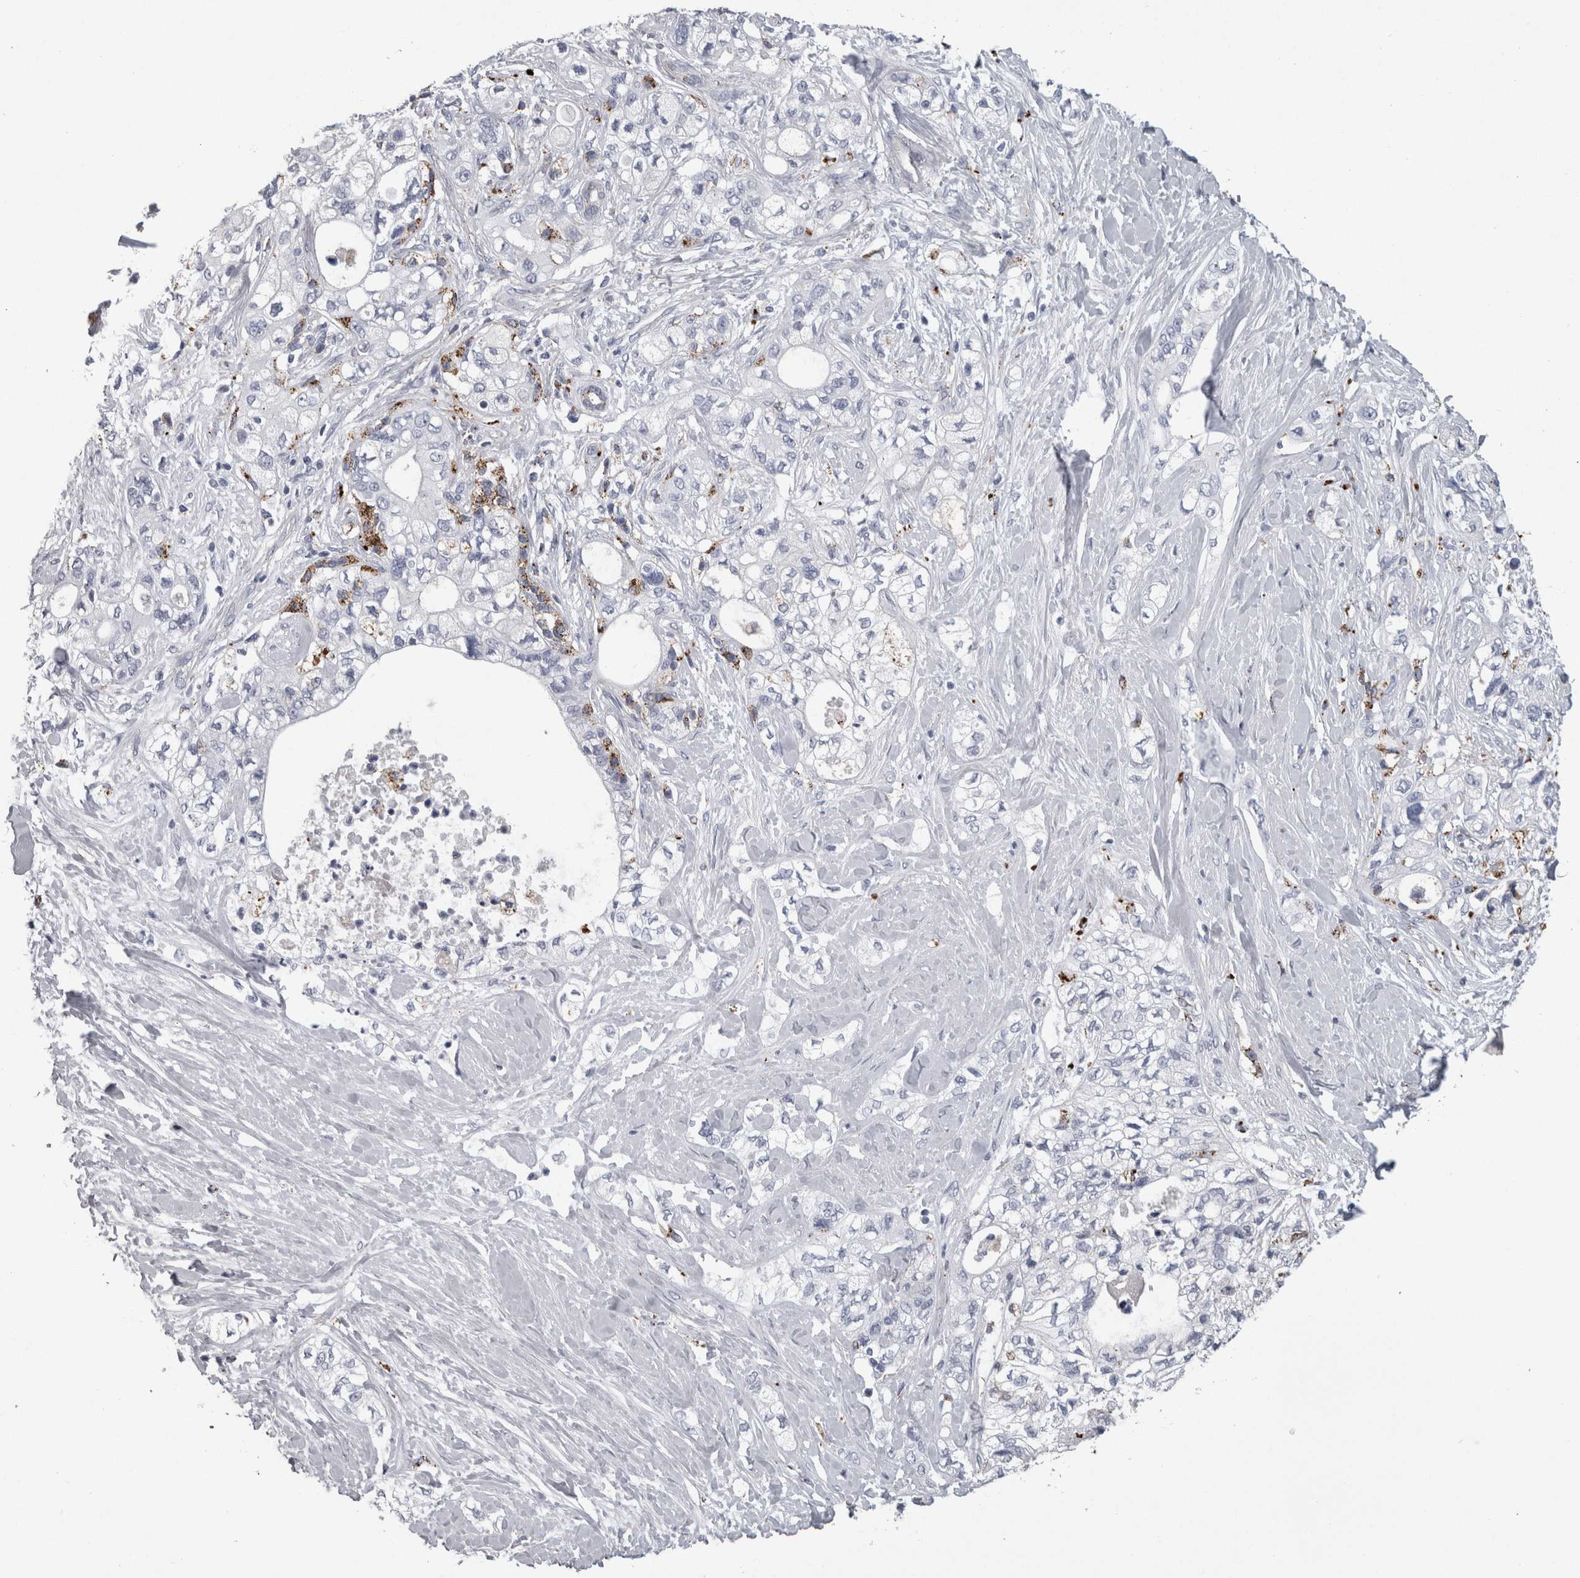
{"staining": {"intensity": "negative", "quantity": "none", "location": "none"}, "tissue": "pancreatic cancer", "cell_type": "Tumor cells", "image_type": "cancer", "snomed": [{"axis": "morphology", "description": "Adenocarcinoma, NOS"}, {"axis": "topography", "description": "Pancreas"}], "caption": "Protein analysis of pancreatic adenocarcinoma exhibits no significant expression in tumor cells.", "gene": "DPP7", "patient": {"sex": "male", "age": 70}}